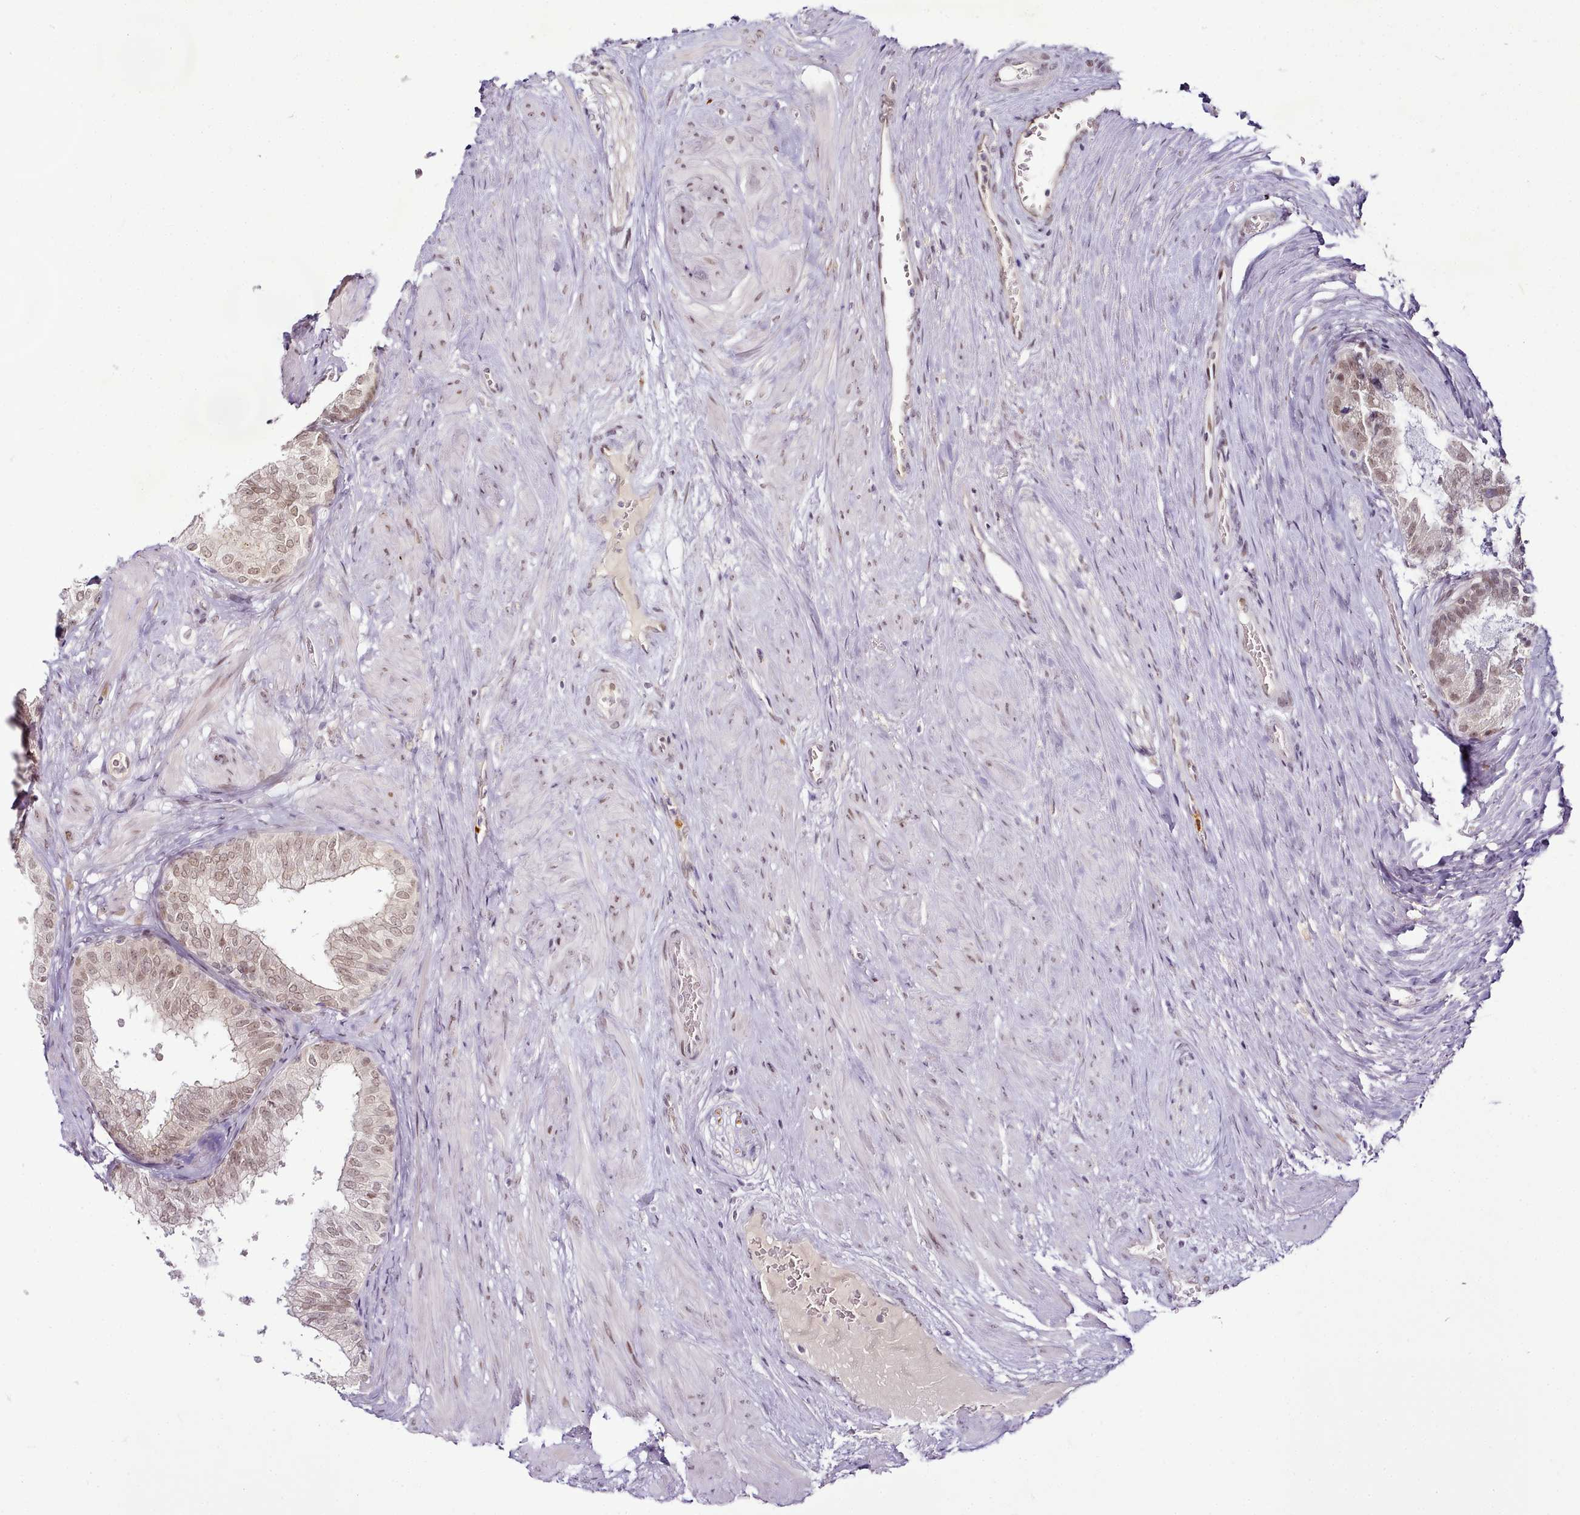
{"staining": {"intensity": "moderate", "quantity": "25%-75%", "location": "nuclear"}, "tissue": "prostate", "cell_type": "Glandular cells", "image_type": "normal", "snomed": [{"axis": "morphology", "description": "Normal tissue, NOS"}, {"axis": "topography", "description": "Prostate"}], "caption": "Glandular cells show medium levels of moderate nuclear positivity in about 25%-75% of cells in benign human prostate. The staining was performed using DAB, with brown indicating positive protein expression. Nuclei are stained blue with hematoxylin.", "gene": "SYT15B", "patient": {"sex": "male", "age": 60}}